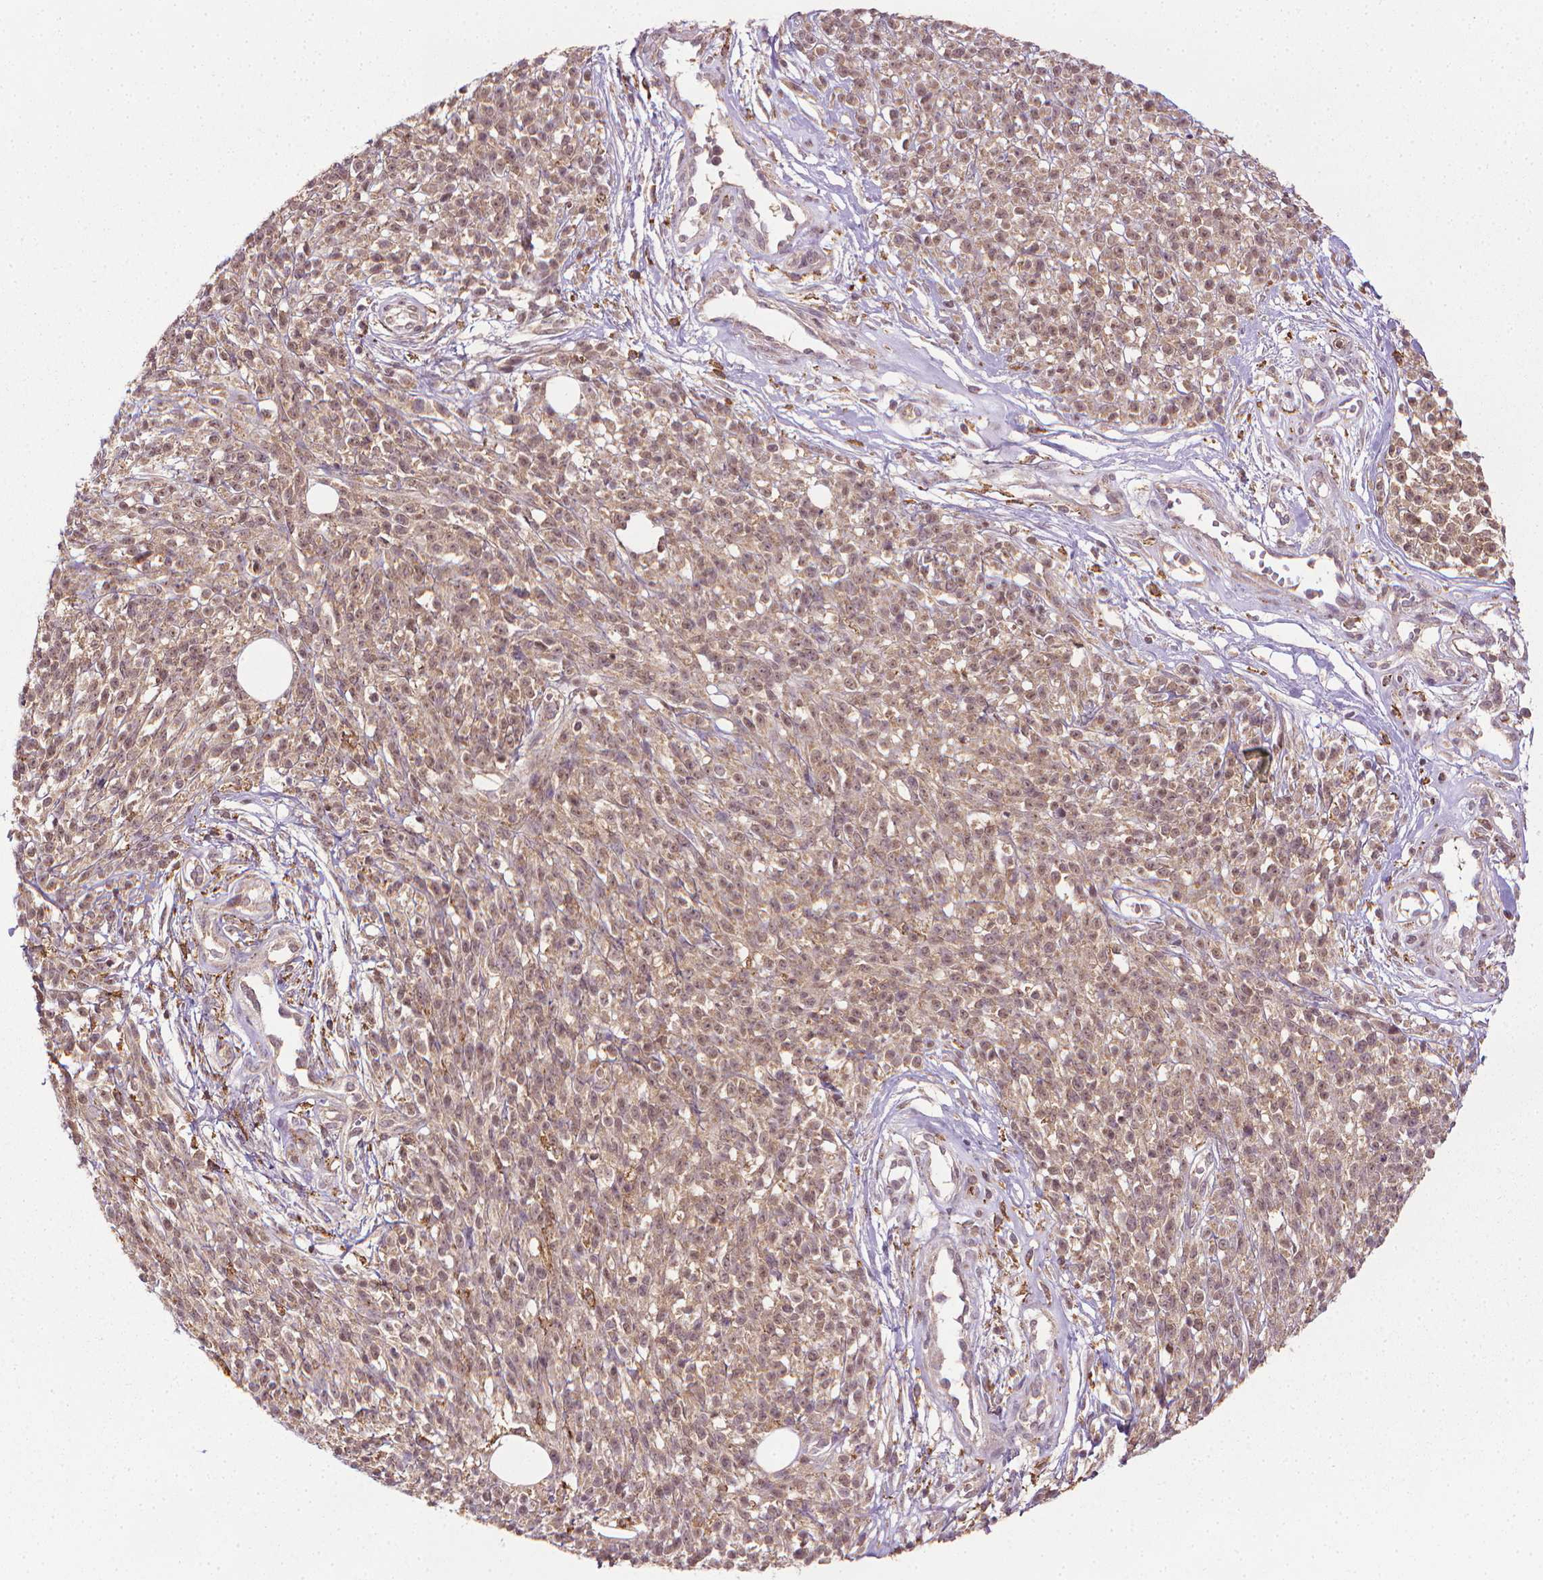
{"staining": {"intensity": "weak", "quantity": "25%-75%", "location": "cytoplasmic/membranous,nuclear"}, "tissue": "melanoma", "cell_type": "Tumor cells", "image_type": "cancer", "snomed": [{"axis": "morphology", "description": "Malignant melanoma, NOS"}, {"axis": "topography", "description": "Skin"}, {"axis": "topography", "description": "Skin of trunk"}], "caption": "Malignant melanoma stained for a protein (brown) demonstrates weak cytoplasmic/membranous and nuclear positive expression in about 25%-75% of tumor cells.", "gene": "PRAG1", "patient": {"sex": "male", "age": 74}}